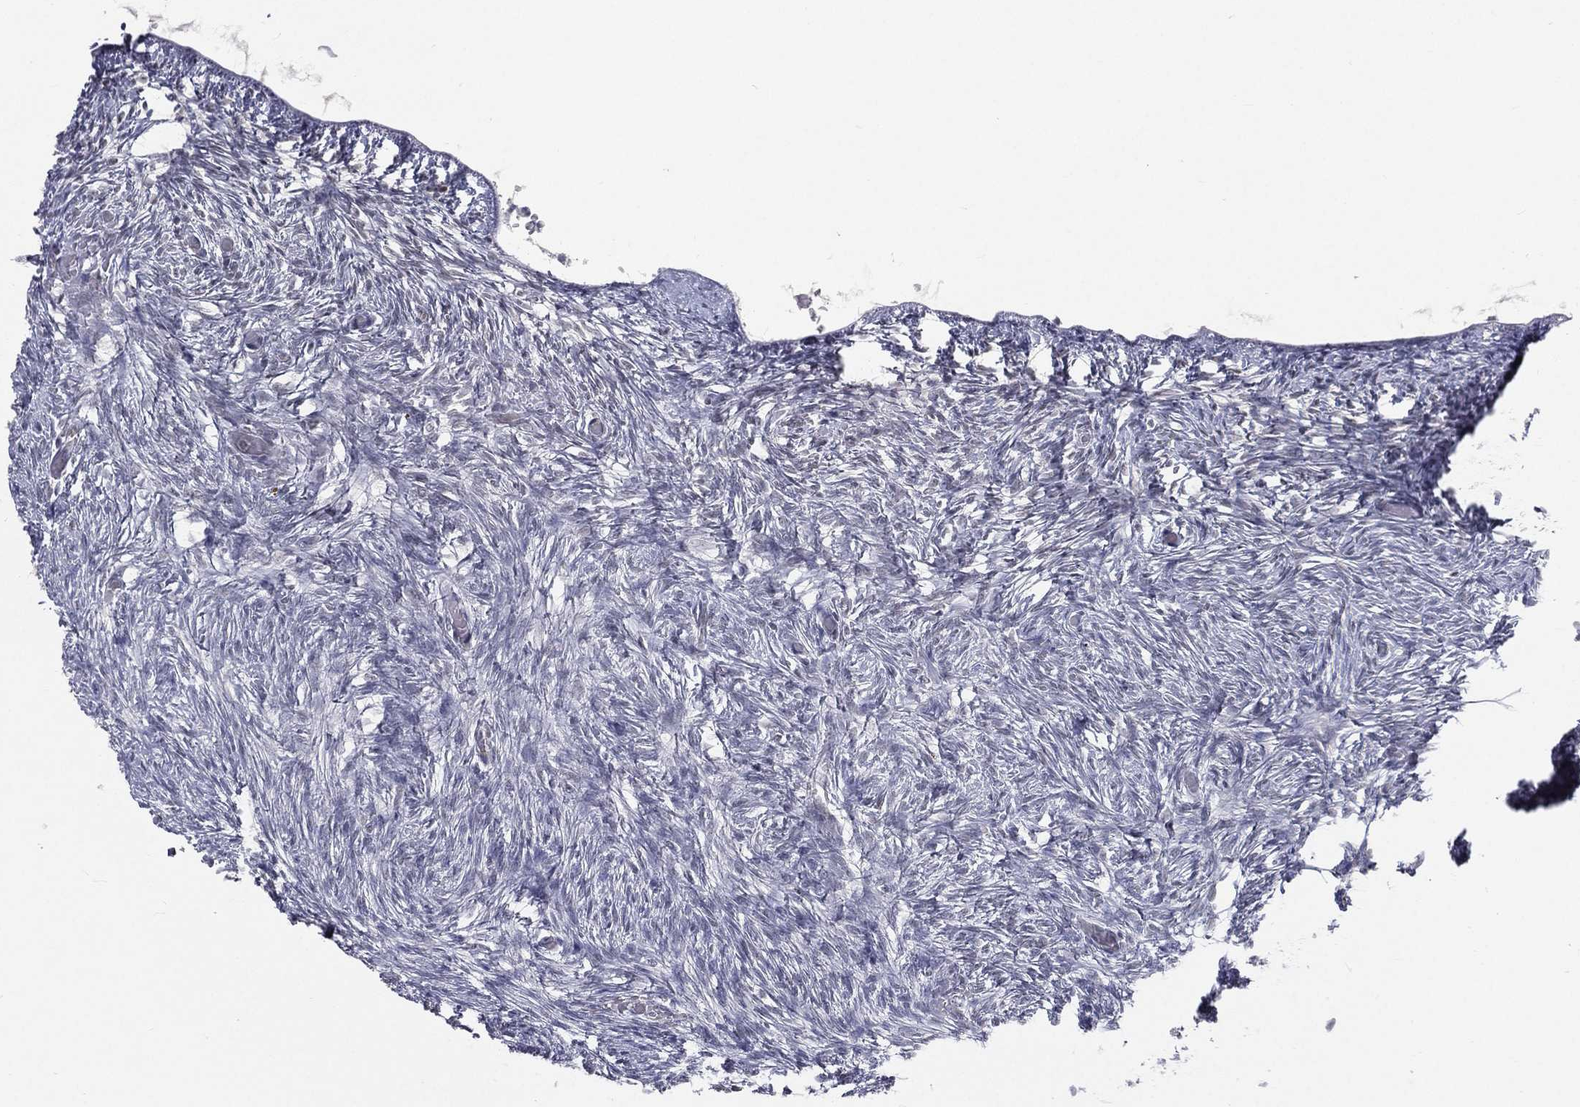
{"staining": {"intensity": "negative", "quantity": "none", "location": "none"}, "tissue": "ovary", "cell_type": "Follicle cells", "image_type": "normal", "snomed": [{"axis": "morphology", "description": "Normal tissue, NOS"}, {"axis": "topography", "description": "Ovary"}], "caption": "DAB immunohistochemical staining of normal ovary shows no significant expression in follicle cells.", "gene": "MORC2", "patient": {"sex": "female", "age": 39}}